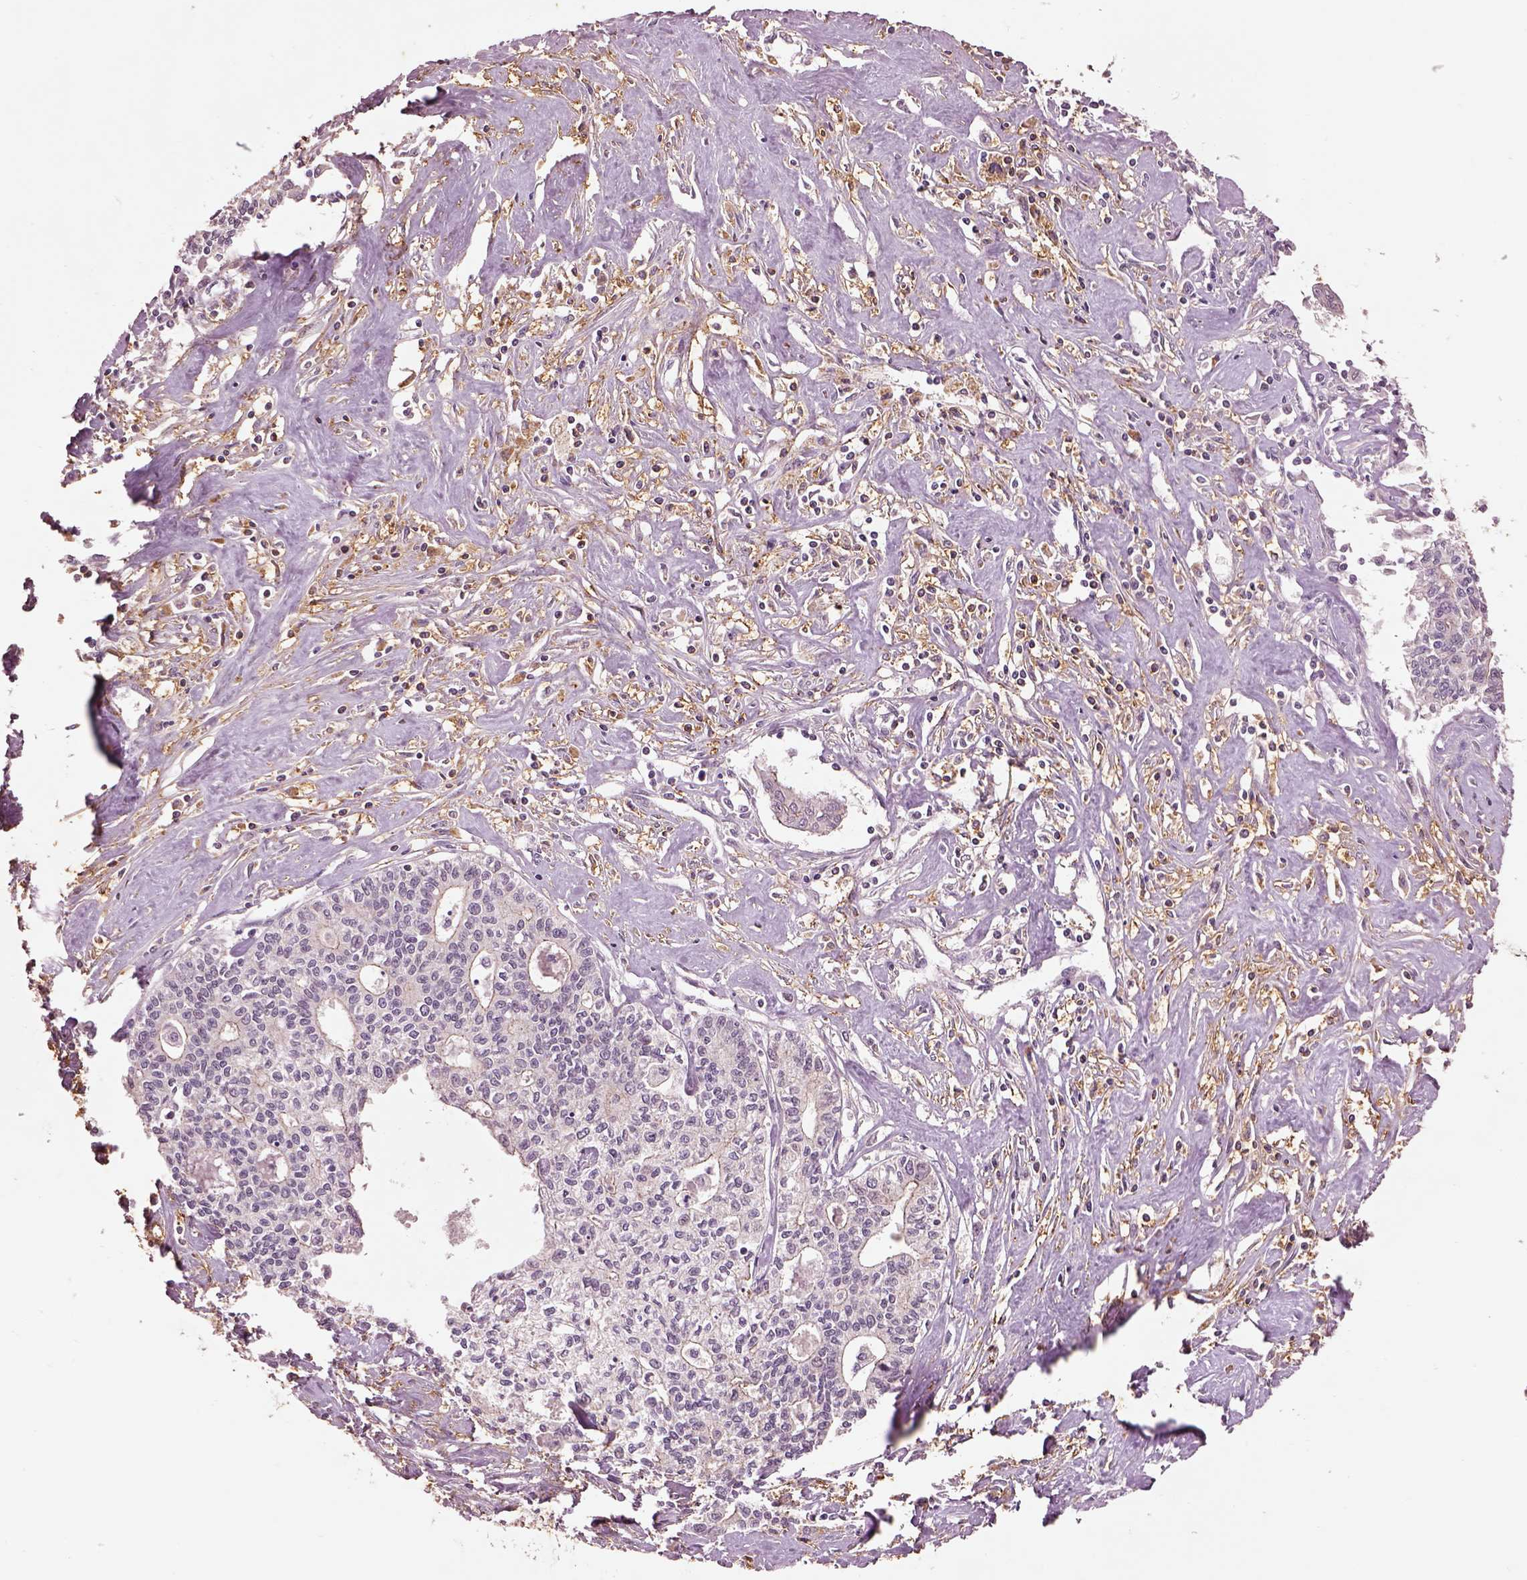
{"staining": {"intensity": "negative", "quantity": "none", "location": "none"}, "tissue": "liver cancer", "cell_type": "Tumor cells", "image_type": "cancer", "snomed": [{"axis": "morphology", "description": "Cholangiocarcinoma"}, {"axis": "topography", "description": "Liver"}], "caption": "This is a micrograph of IHC staining of liver cancer (cholangiocarcinoma), which shows no expression in tumor cells.", "gene": "MTHFS", "patient": {"sex": "female", "age": 61}}